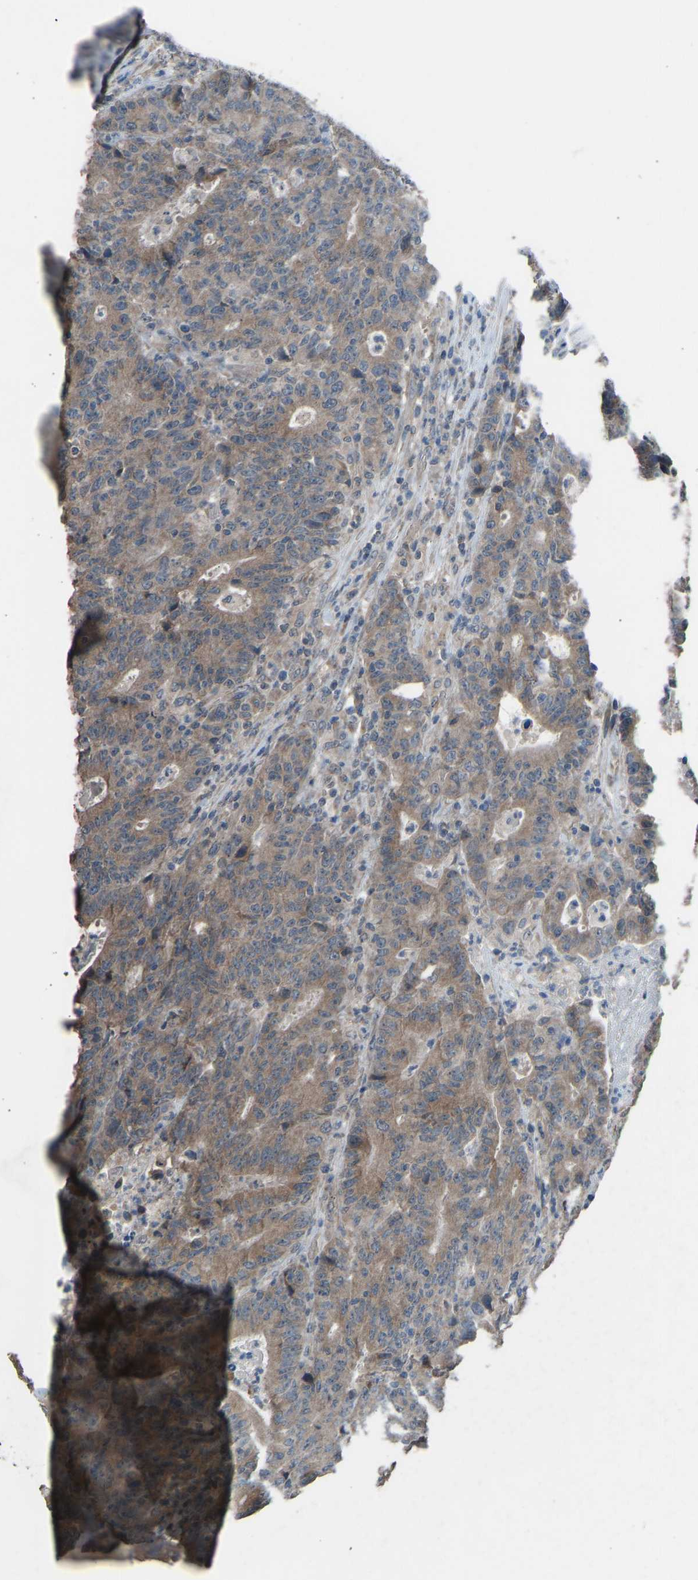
{"staining": {"intensity": "moderate", "quantity": ">75%", "location": "cytoplasmic/membranous"}, "tissue": "colorectal cancer", "cell_type": "Tumor cells", "image_type": "cancer", "snomed": [{"axis": "morphology", "description": "Adenocarcinoma, NOS"}, {"axis": "topography", "description": "Colon"}], "caption": "Immunohistochemical staining of human colorectal cancer shows medium levels of moderate cytoplasmic/membranous positivity in about >75% of tumor cells.", "gene": "SLC43A1", "patient": {"sex": "female", "age": 75}}